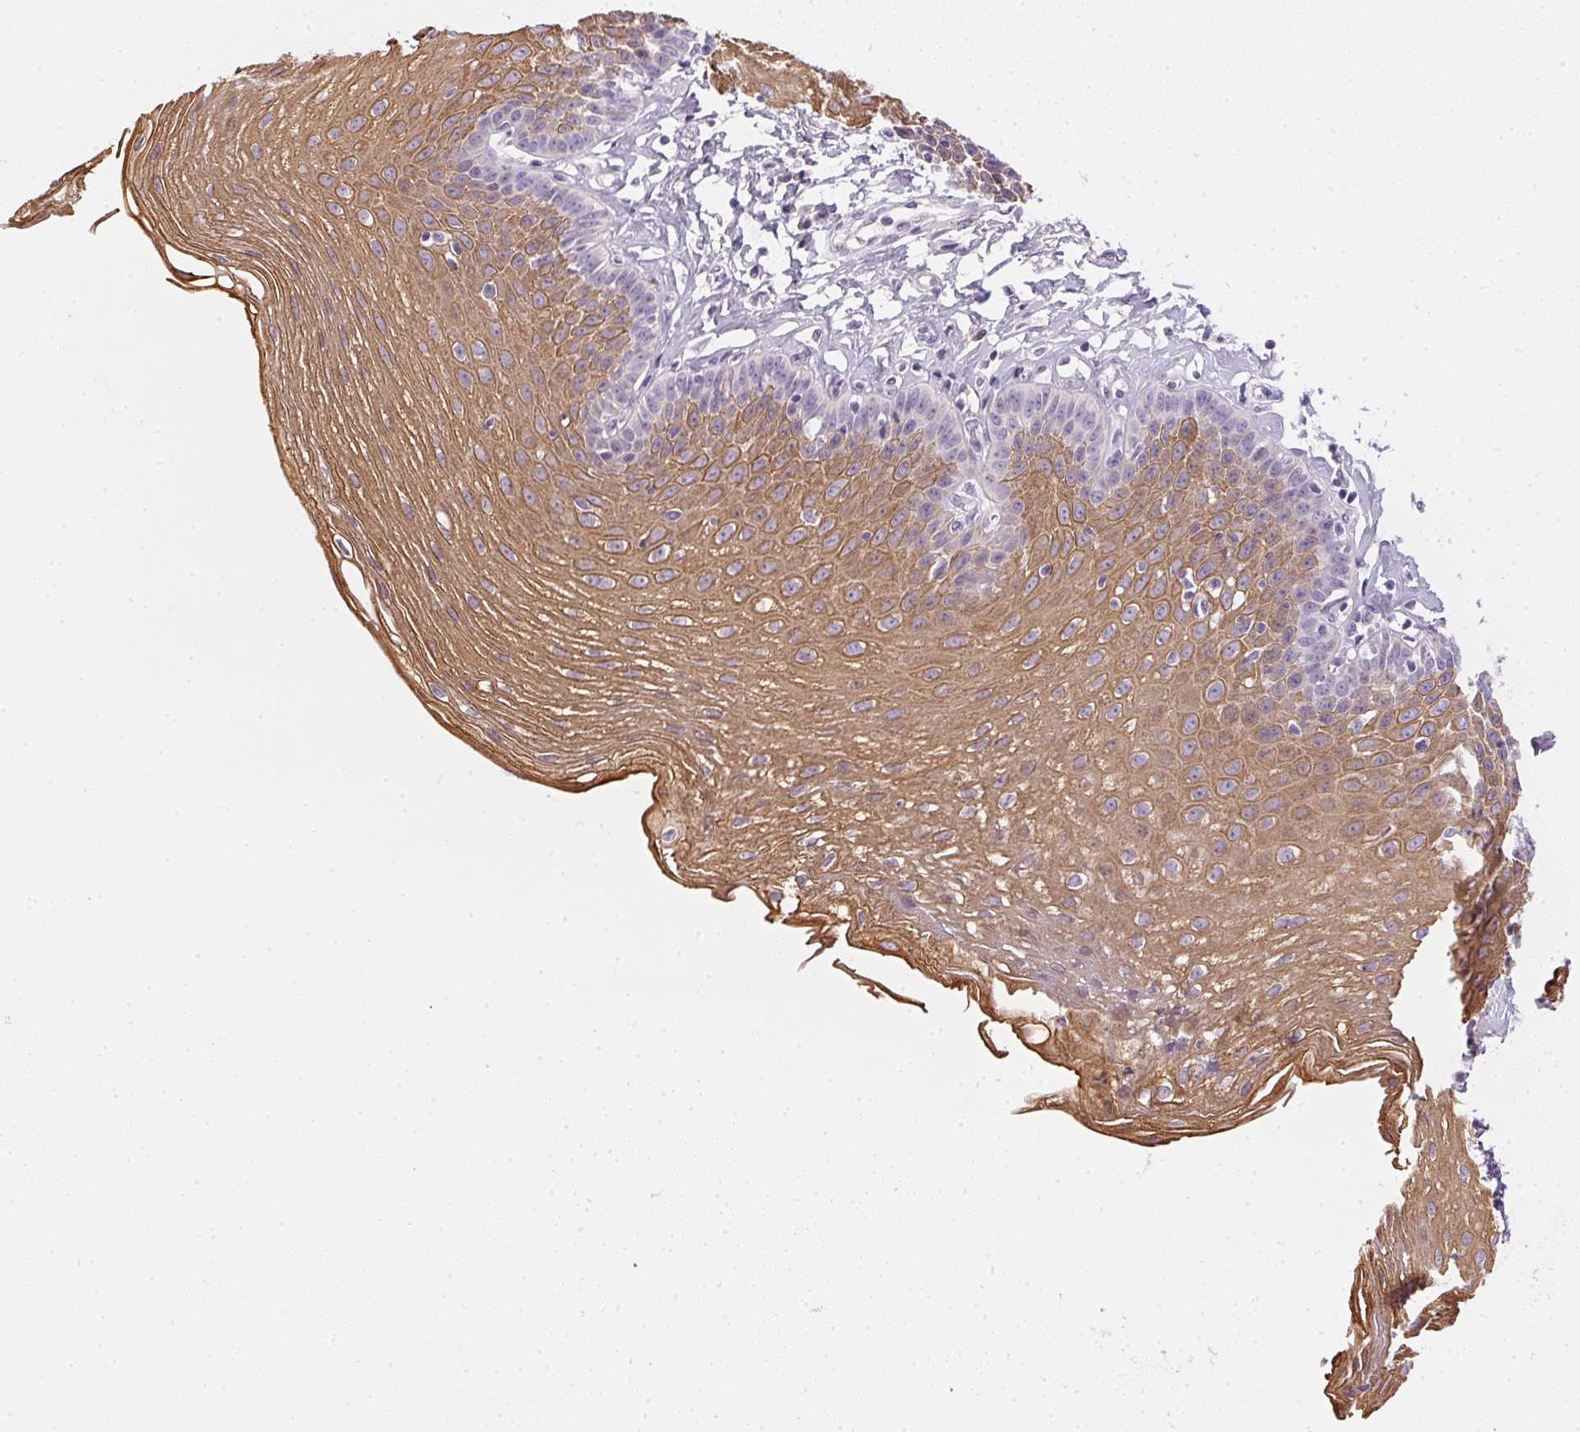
{"staining": {"intensity": "moderate", "quantity": ">75%", "location": "cytoplasmic/membranous"}, "tissue": "esophagus", "cell_type": "Squamous epithelial cells", "image_type": "normal", "snomed": [{"axis": "morphology", "description": "Normal tissue, NOS"}, {"axis": "topography", "description": "Esophagus"}], "caption": "A high-resolution micrograph shows IHC staining of benign esophagus, which reveals moderate cytoplasmic/membranous expression in approximately >75% of squamous epithelial cells. (IHC, brightfield microscopy, high magnification).", "gene": "GSDMC", "patient": {"sex": "female", "age": 81}}